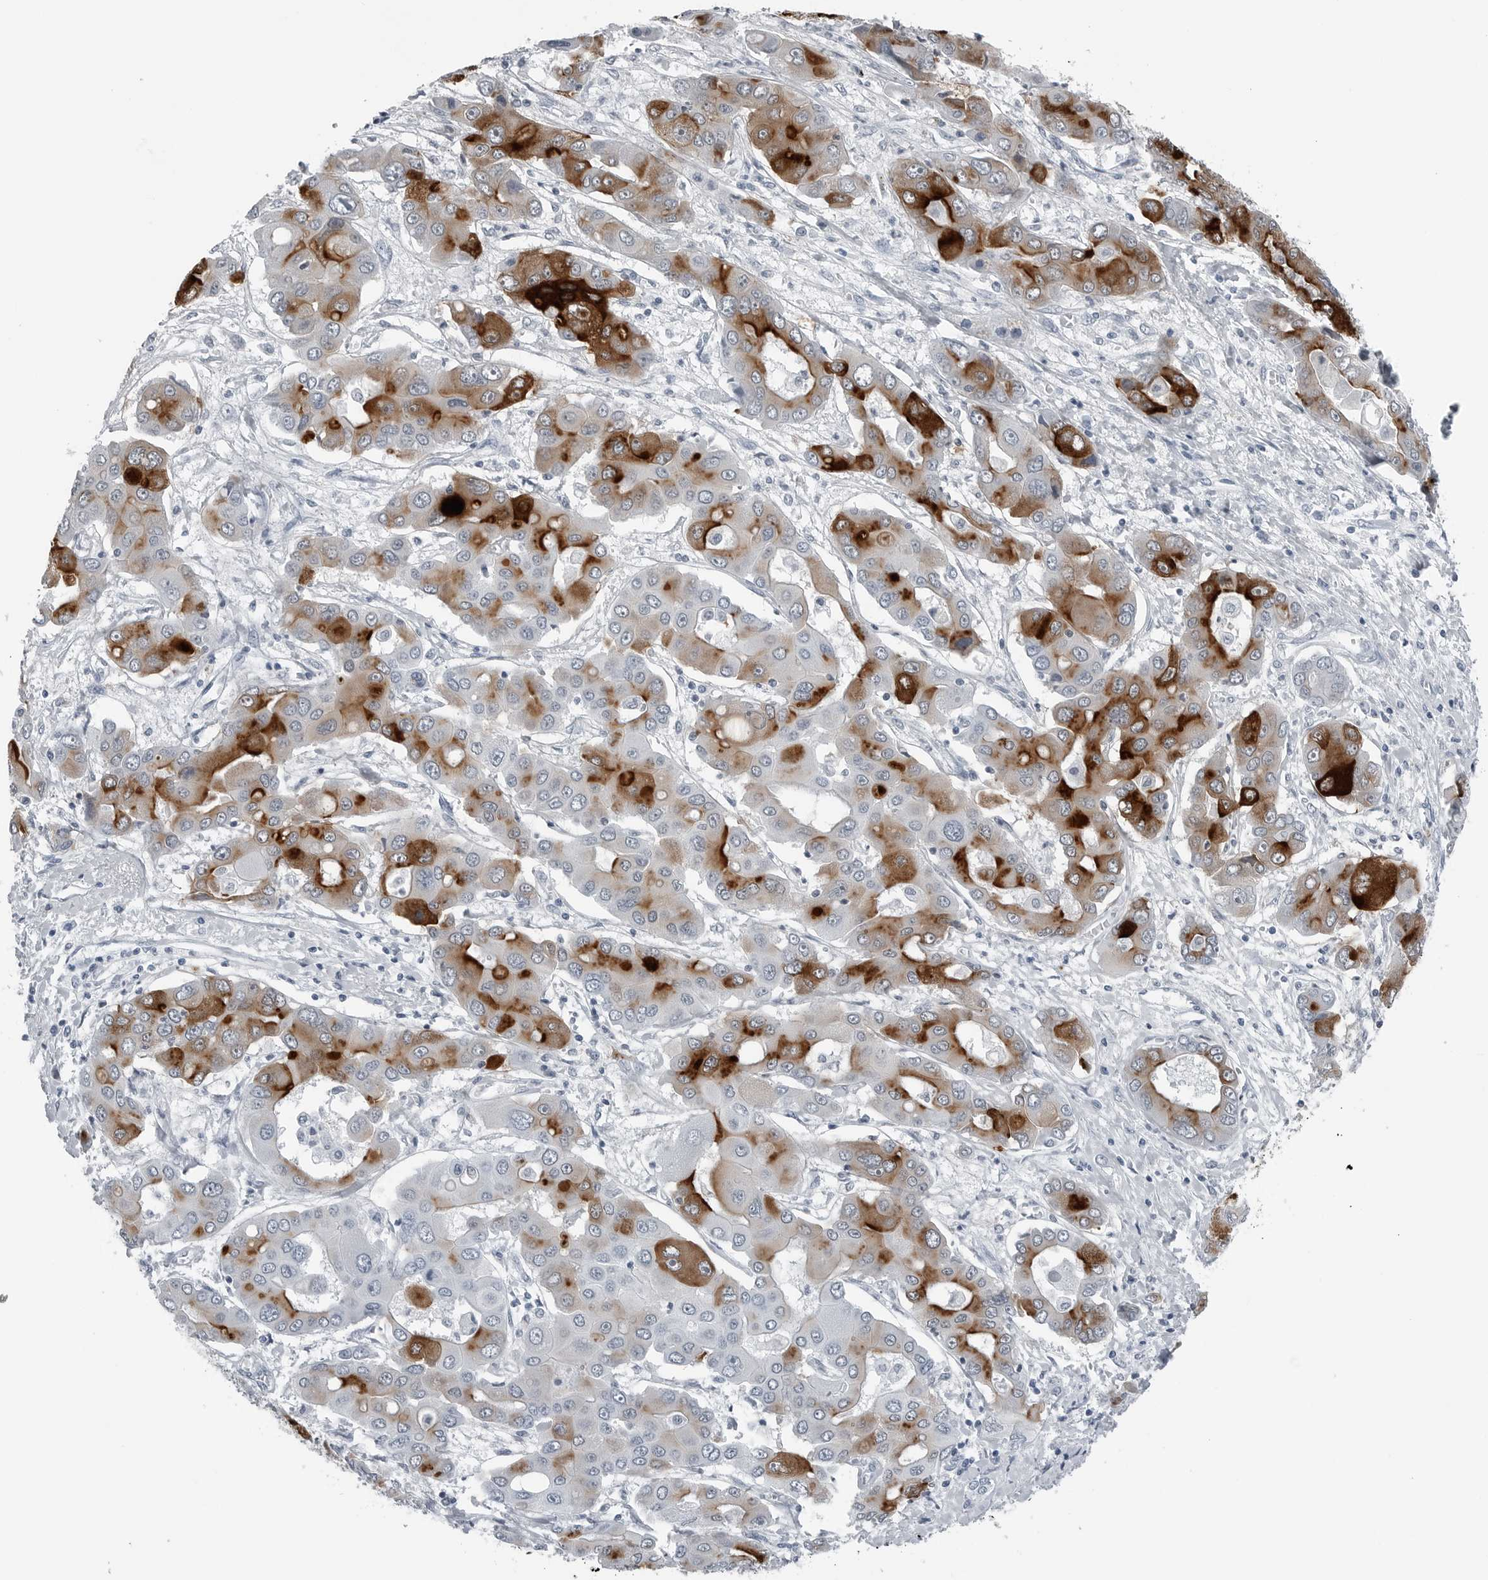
{"staining": {"intensity": "strong", "quantity": "25%-75%", "location": "cytoplasmic/membranous"}, "tissue": "liver cancer", "cell_type": "Tumor cells", "image_type": "cancer", "snomed": [{"axis": "morphology", "description": "Cholangiocarcinoma"}, {"axis": "topography", "description": "Liver"}], "caption": "Brown immunohistochemical staining in liver cancer displays strong cytoplasmic/membranous expression in about 25%-75% of tumor cells.", "gene": "SPINK1", "patient": {"sex": "male", "age": 67}}